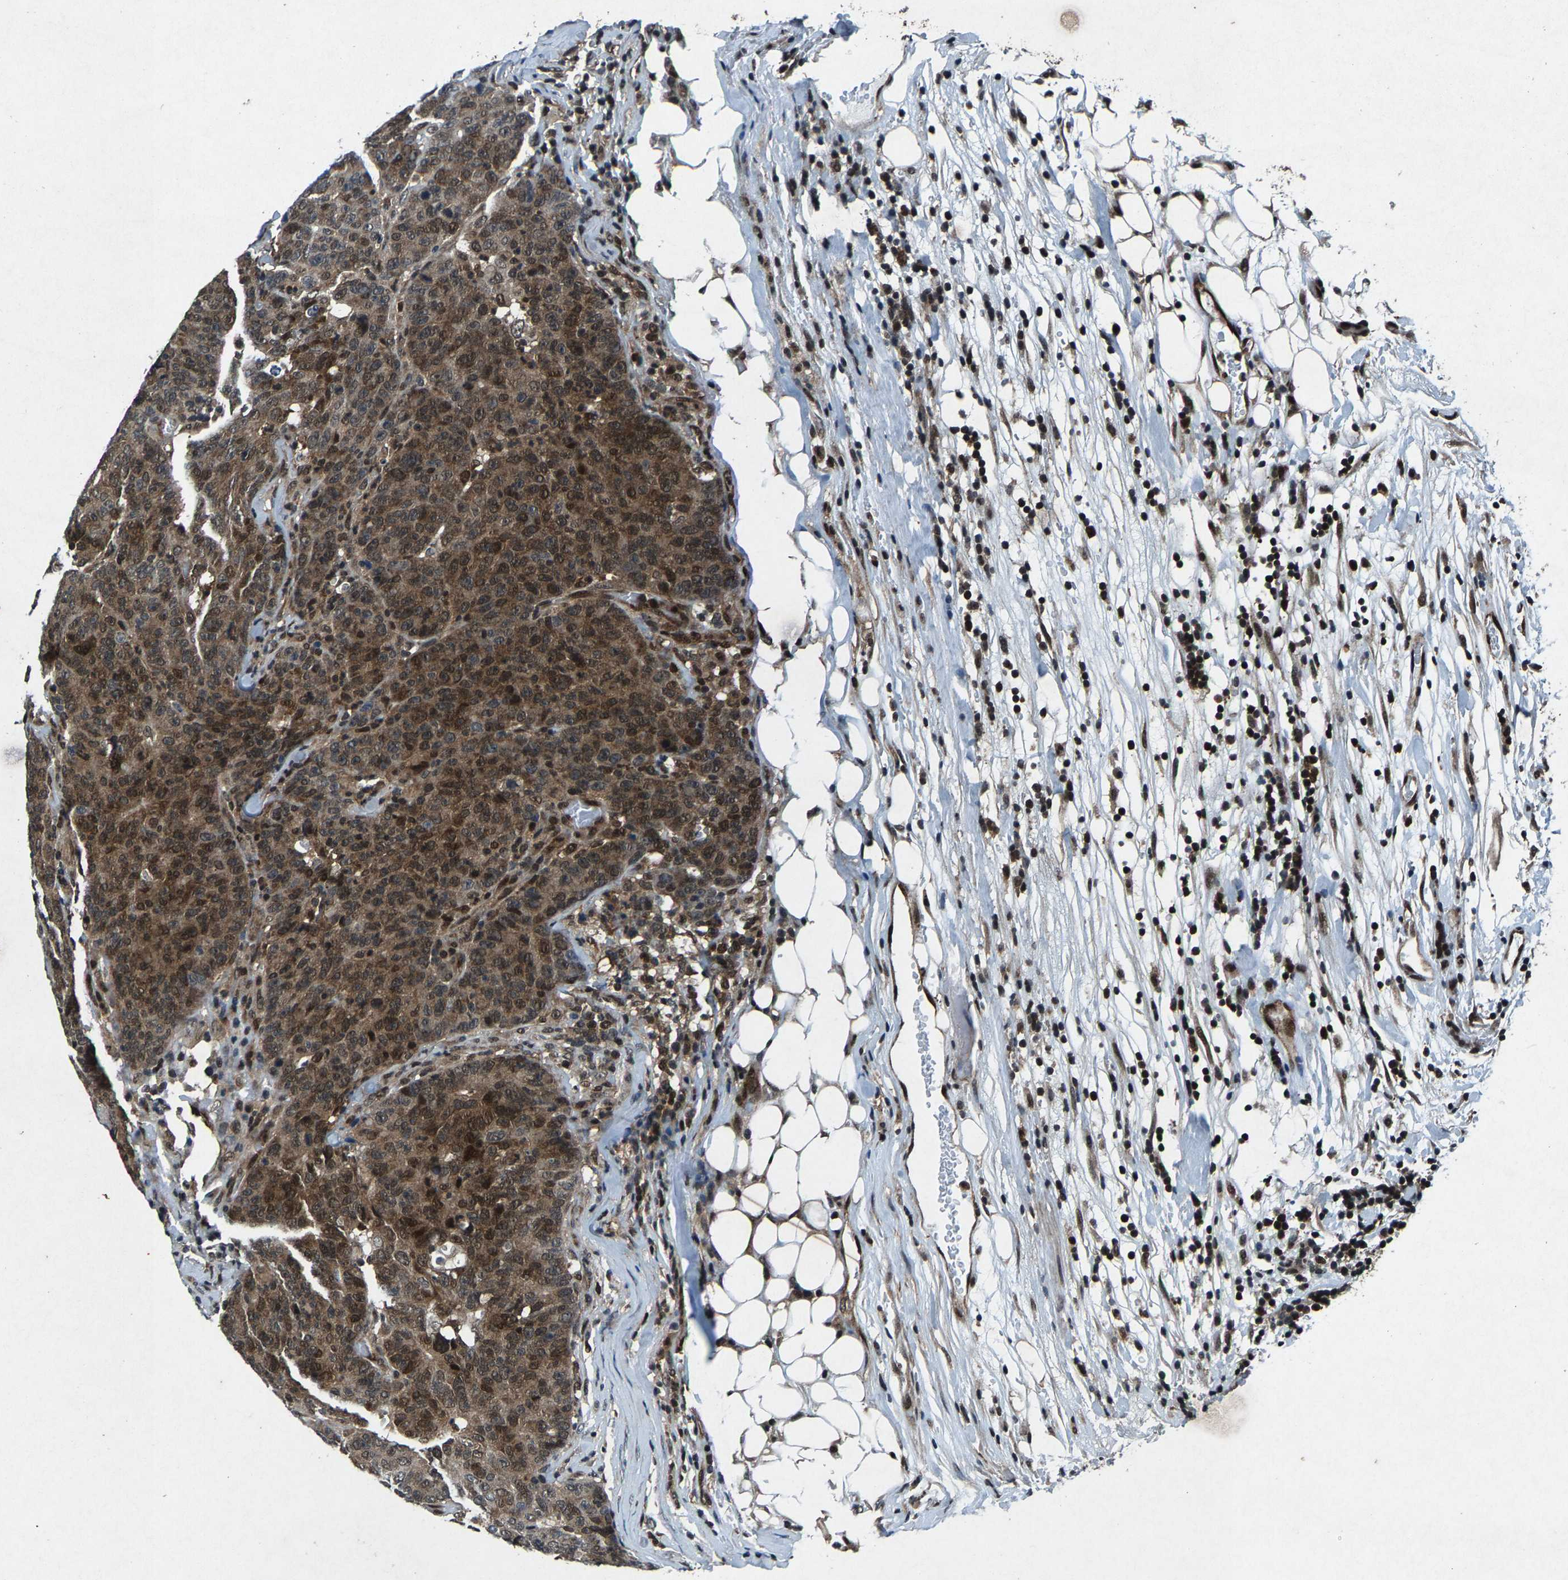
{"staining": {"intensity": "moderate", "quantity": ">75%", "location": "cytoplasmic/membranous,nuclear"}, "tissue": "colorectal cancer", "cell_type": "Tumor cells", "image_type": "cancer", "snomed": [{"axis": "morphology", "description": "Adenocarcinoma, NOS"}, {"axis": "topography", "description": "Colon"}], "caption": "Immunohistochemistry (IHC) (DAB) staining of human adenocarcinoma (colorectal) demonstrates moderate cytoplasmic/membranous and nuclear protein staining in about >75% of tumor cells.", "gene": "ATXN3", "patient": {"sex": "female", "age": 53}}